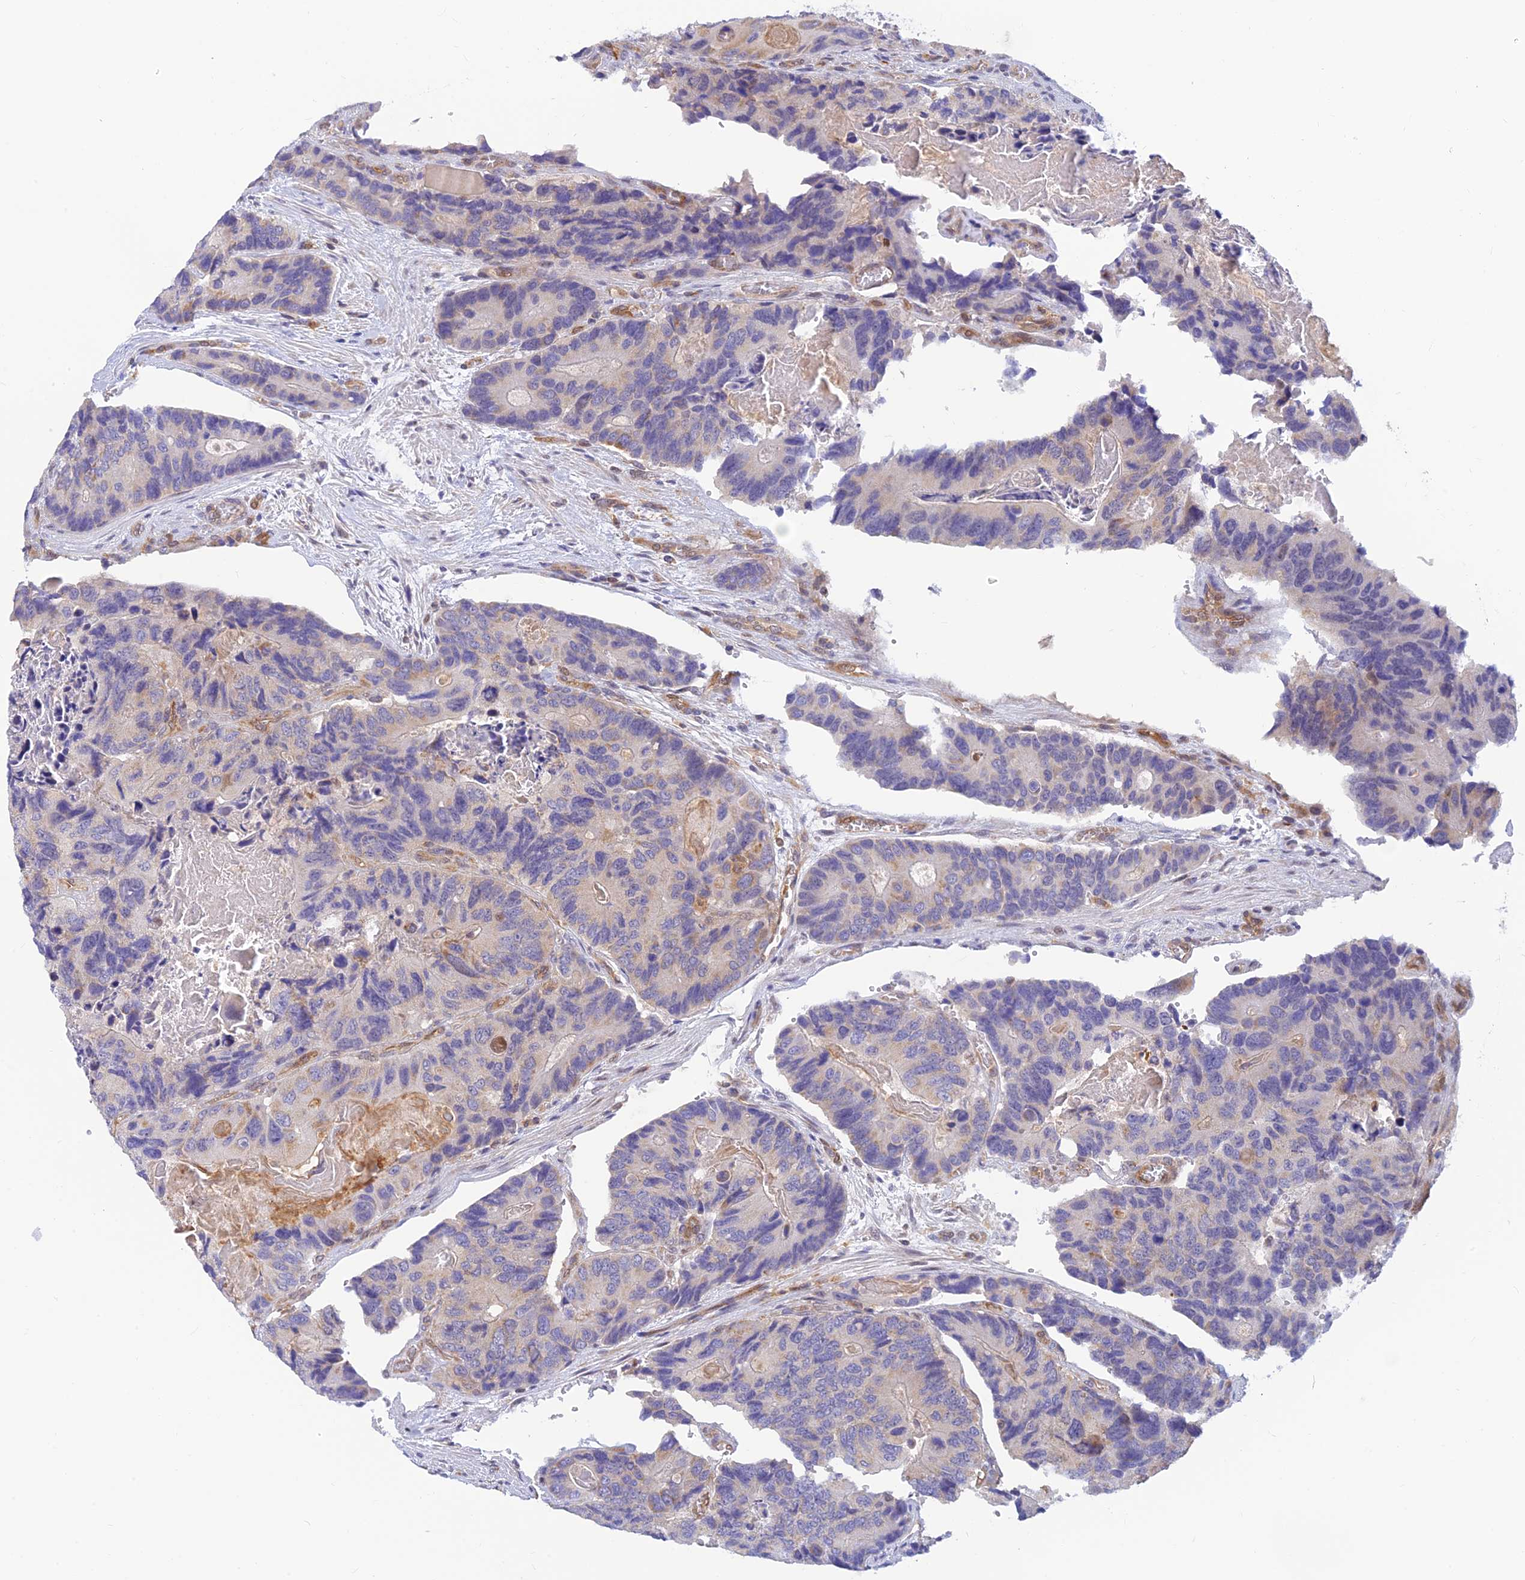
{"staining": {"intensity": "weak", "quantity": "<25%", "location": "cytoplasmic/membranous"}, "tissue": "colorectal cancer", "cell_type": "Tumor cells", "image_type": "cancer", "snomed": [{"axis": "morphology", "description": "Adenocarcinoma, NOS"}, {"axis": "topography", "description": "Colon"}], "caption": "This is an immunohistochemistry photomicrograph of human colorectal cancer. There is no expression in tumor cells.", "gene": "LYSMD2", "patient": {"sex": "male", "age": 84}}